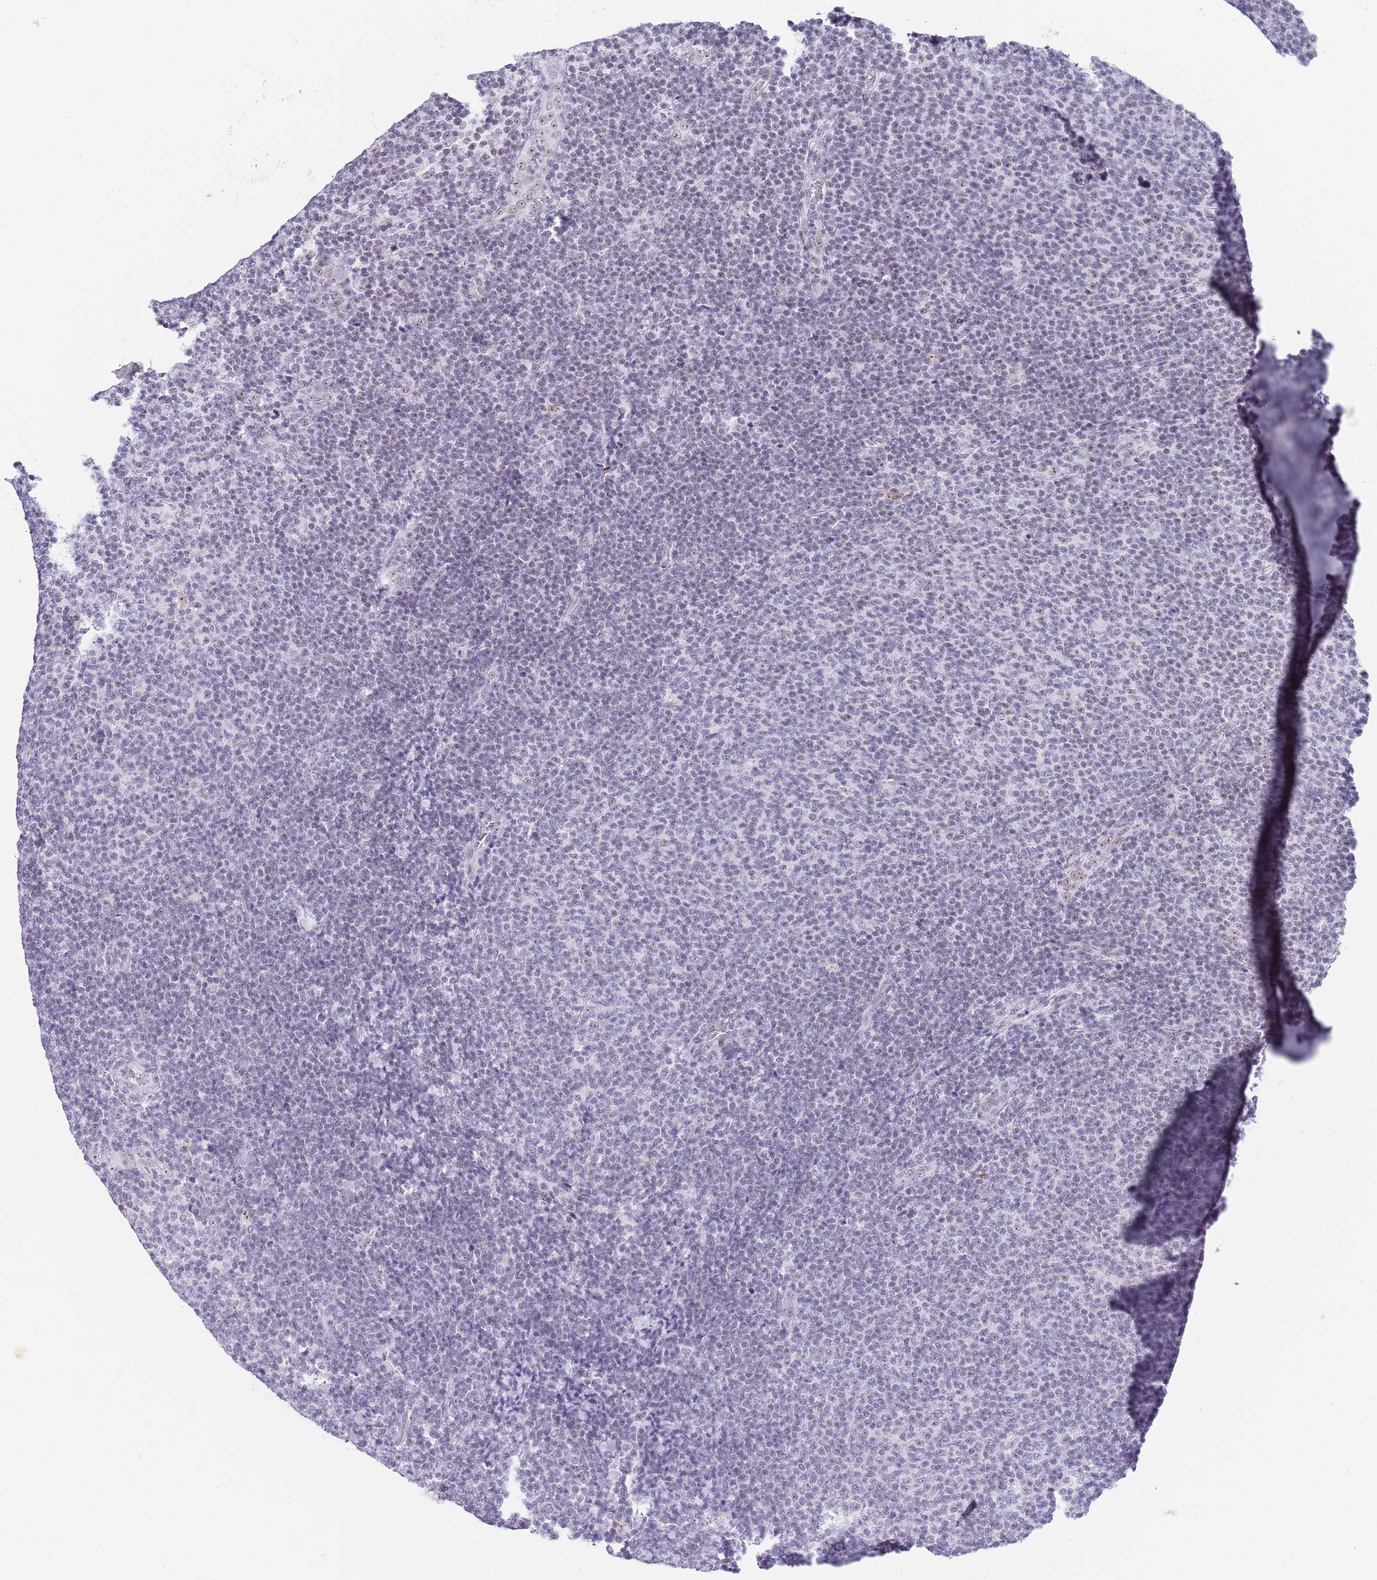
{"staining": {"intensity": "negative", "quantity": "none", "location": "none"}, "tissue": "lymphoma", "cell_type": "Tumor cells", "image_type": "cancer", "snomed": [{"axis": "morphology", "description": "Malignant lymphoma, non-Hodgkin's type, Low grade"}, {"axis": "topography", "description": "Lymph node"}], "caption": "Lymphoma was stained to show a protein in brown. There is no significant staining in tumor cells. The staining was performed using DAB to visualize the protein expression in brown, while the nuclei were stained in blue with hematoxylin (Magnification: 20x).", "gene": "NOP56", "patient": {"sex": "male", "age": 66}}